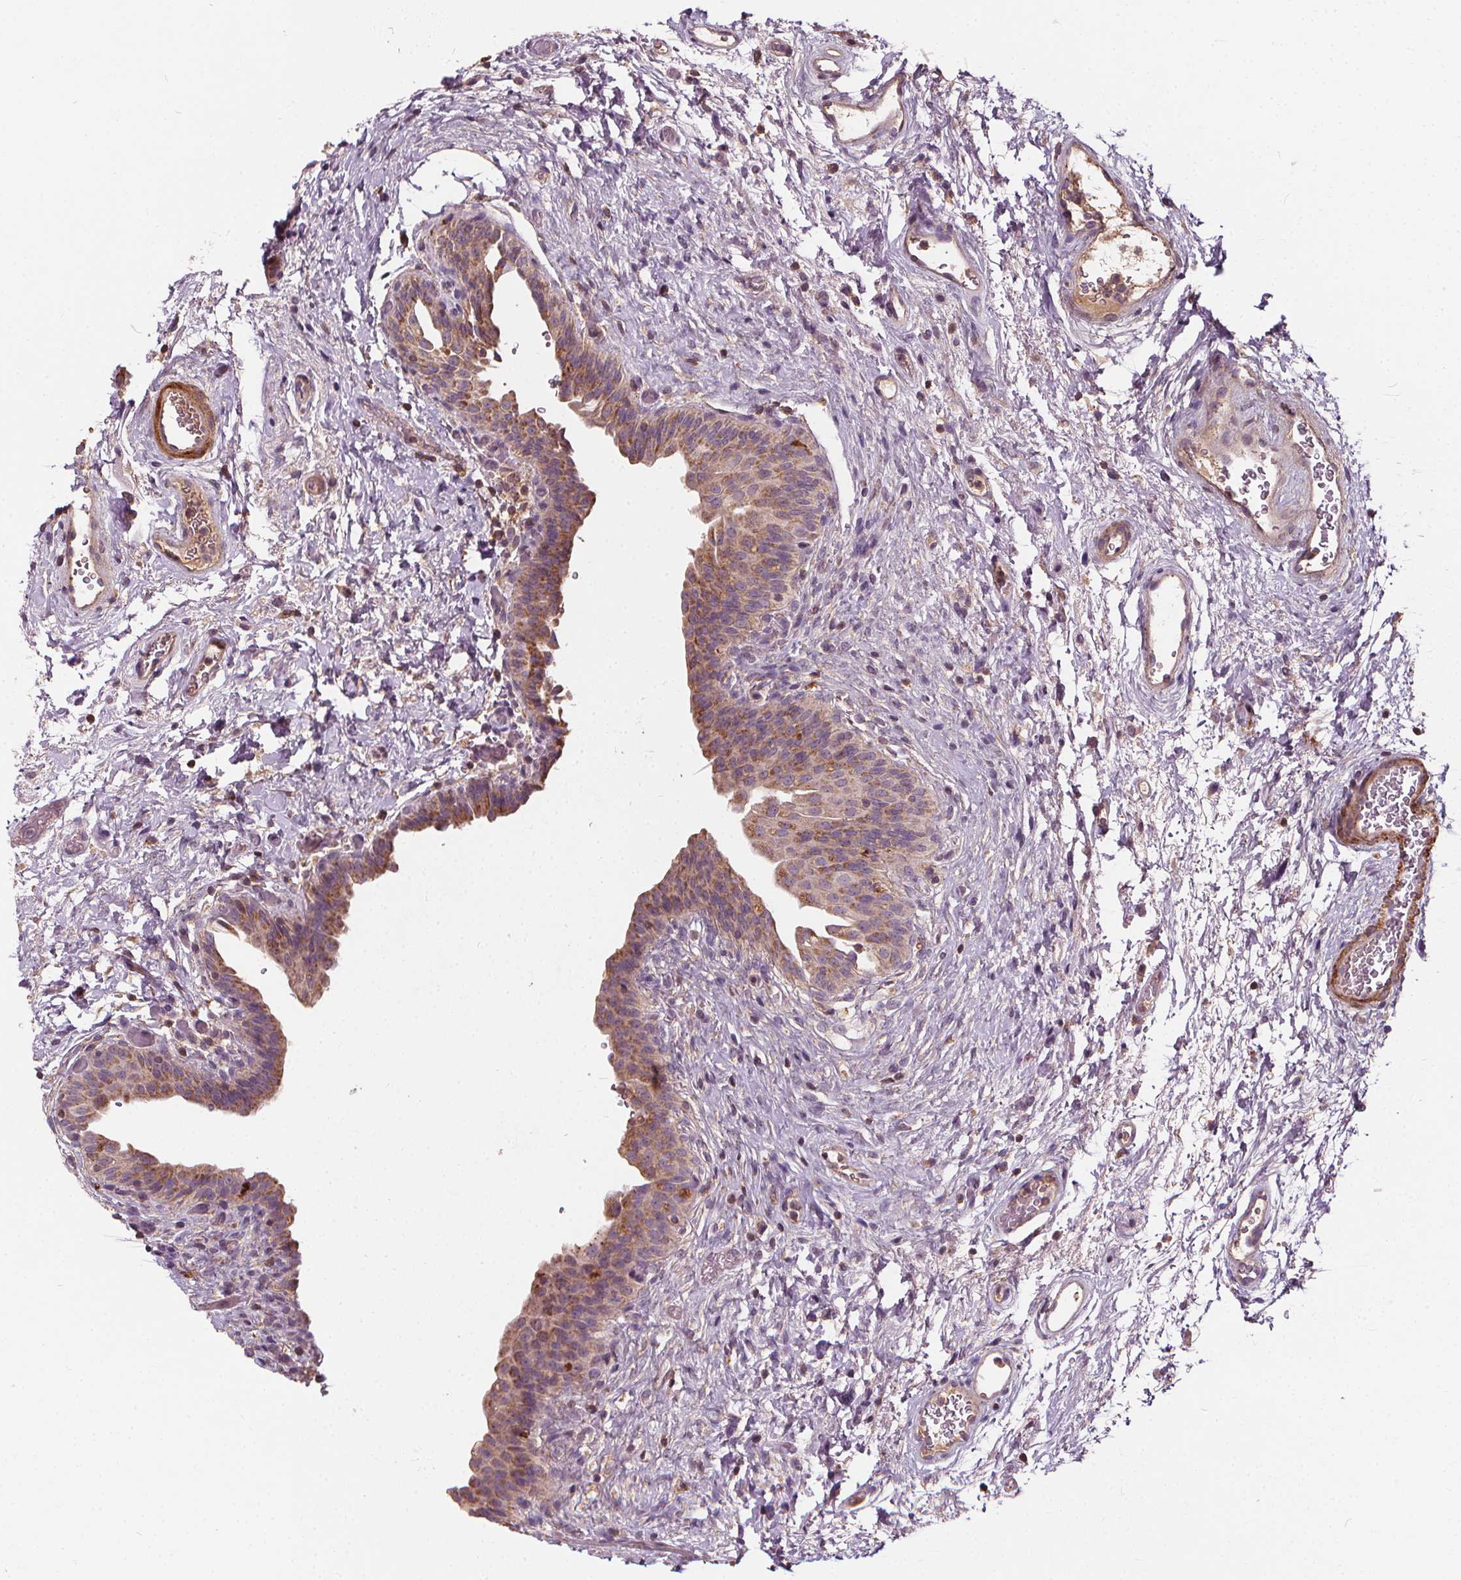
{"staining": {"intensity": "moderate", "quantity": "25%-75%", "location": "cytoplasmic/membranous"}, "tissue": "urinary bladder", "cell_type": "Urothelial cells", "image_type": "normal", "snomed": [{"axis": "morphology", "description": "Normal tissue, NOS"}, {"axis": "topography", "description": "Urinary bladder"}], "caption": "Approximately 25%-75% of urothelial cells in benign urinary bladder exhibit moderate cytoplasmic/membranous protein positivity as visualized by brown immunohistochemical staining.", "gene": "ORAI2", "patient": {"sex": "male", "age": 69}}